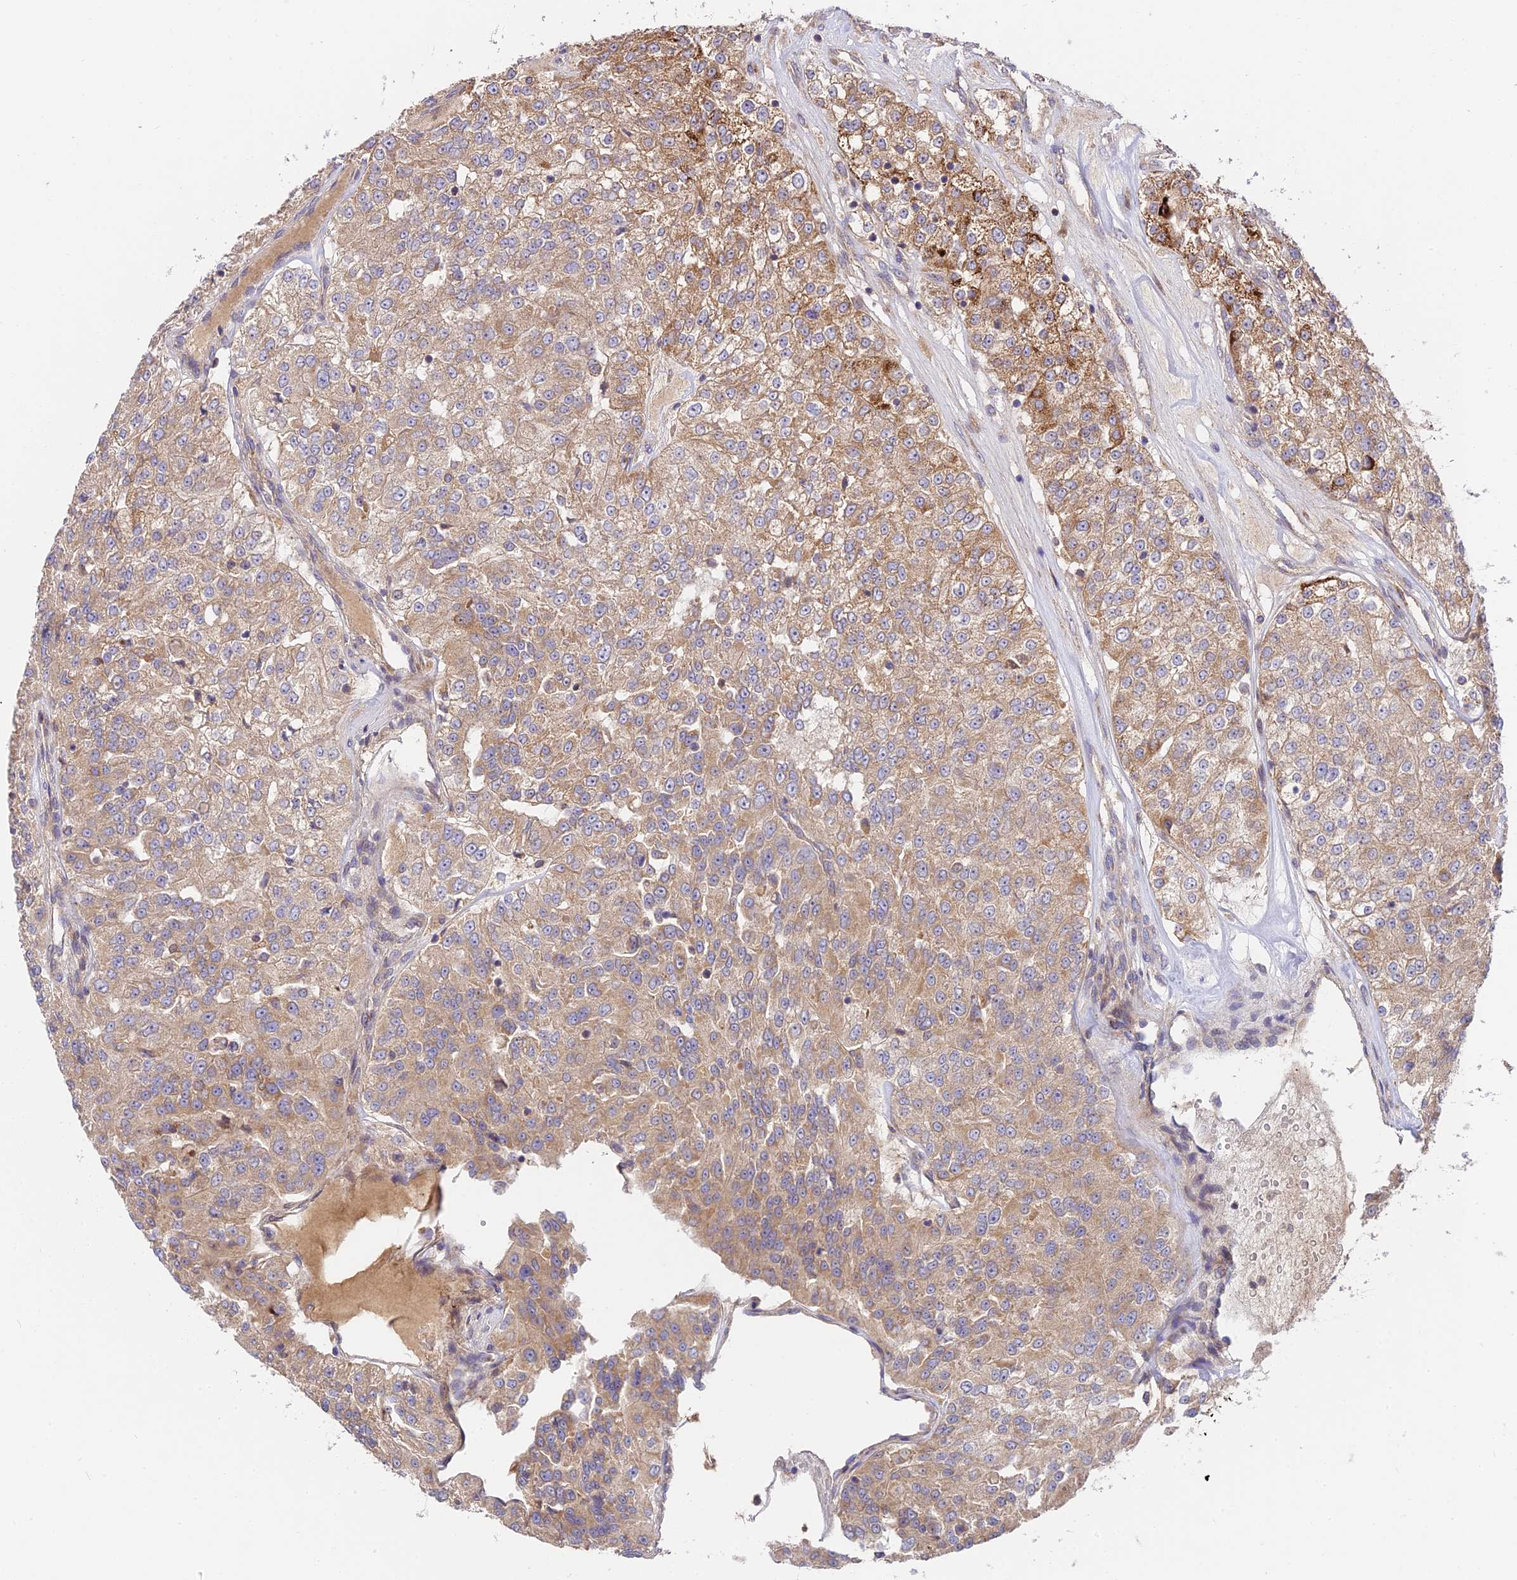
{"staining": {"intensity": "moderate", "quantity": "25%-75%", "location": "cytoplasmic/membranous"}, "tissue": "renal cancer", "cell_type": "Tumor cells", "image_type": "cancer", "snomed": [{"axis": "morphology", "description": "Adenocarcinoma, NOS"}, {"axis": "topography", "description": "Kidney"}], "caption": "This is a micrograph of immunohistochemistry staining of renal adenocarcinoma, which shows moderate positivity in the cytoplasmic/membranous of tumor cells.", "gene": "C3orf20", "patient": {"sex": "female", "age": 63}}